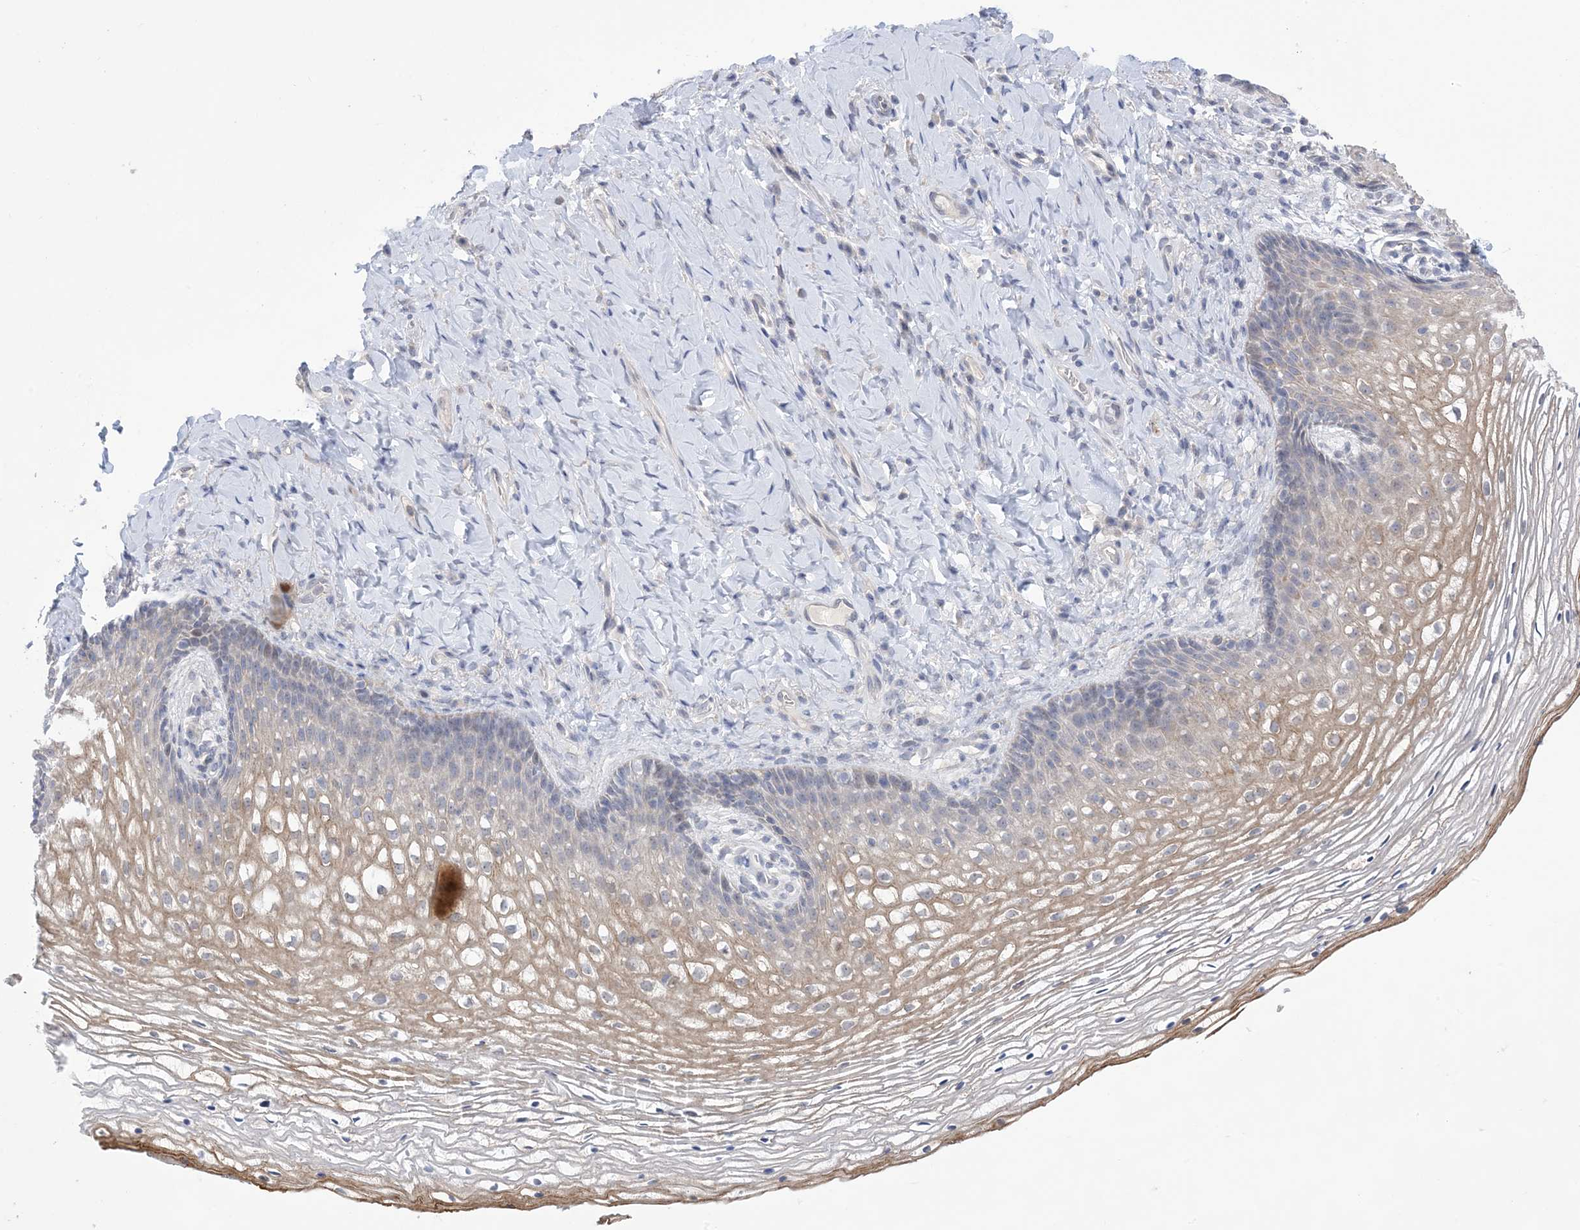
{"staining": {"intensity": "weak", "quantity": "<25%", "location": "cytoplasmic/membranous"}, "tissue": "vagina", "cell_type": "Squamous epithelial cells", "image_type": "normal", "snomed": [{"axis": "morphology", "description": "Normal tissue, NOS"}, {"axis": "topography", "description": "Vagina"}], "caption": "A high-resolution photomicrograph shows immunohistochemistry (IHC) staining of benign vagina, which demonstrates no significant staining in squamous epithelial cells.", "gene": "TTYH1", "patient": {"sex": "female", "age": 60}}